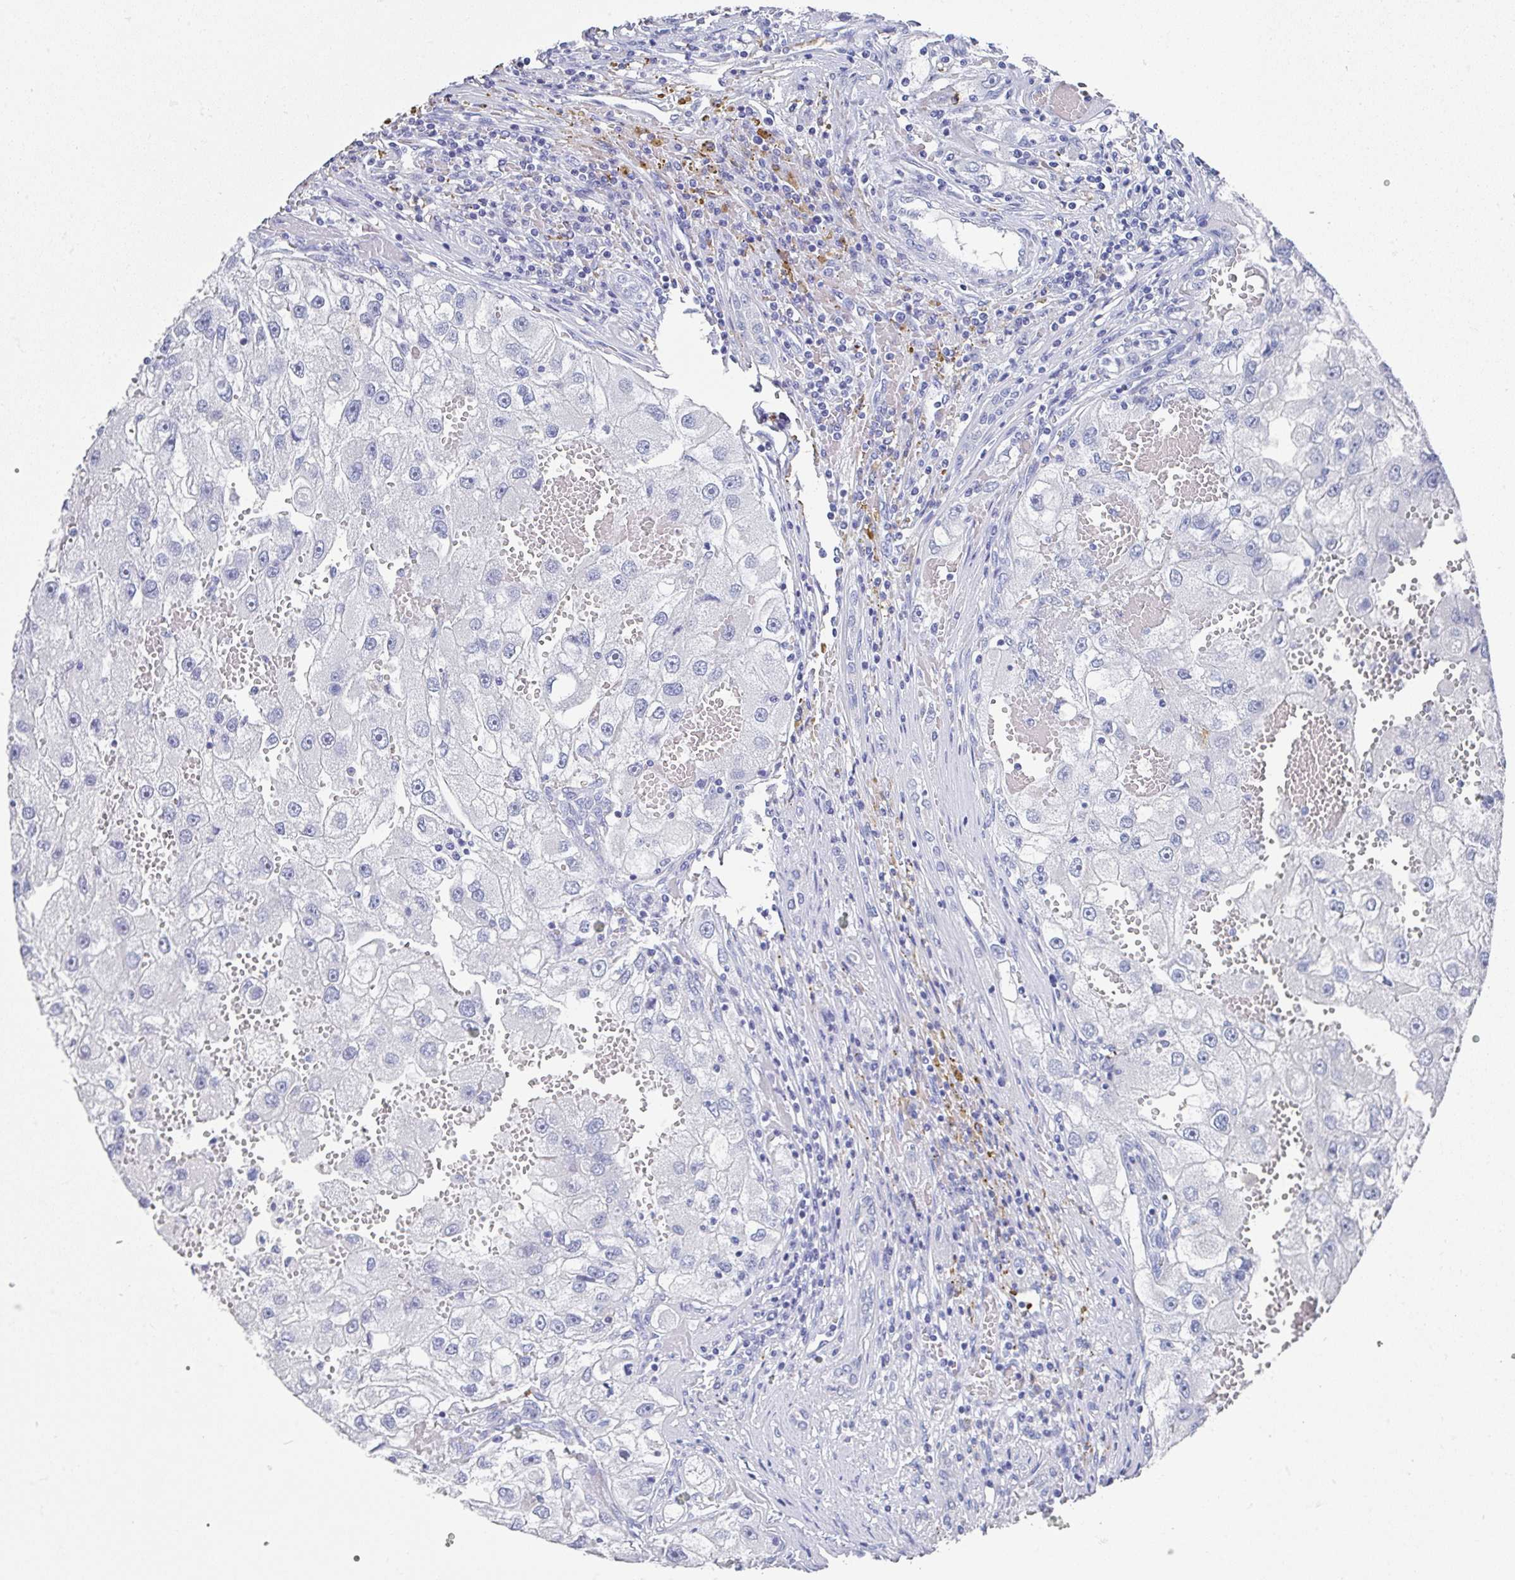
{"staining": {"intensity": "negative", "quantity": "none", "location": "none"}, "tissue": "renal cancer", "cell_type": "Tumor cells", "image_type": "cancer", "snomed": [{"axis": "morphology", "description": "Adenocarcinoma, NOS"}, {"axis": "topography", "description": "Kidney"}], "caption": "Human renal cancer (adenocarcinoma) stained for a protein using immunohistochemistry reveals no positivity in tumor cells.", "gene": "TNFRSF8", "patient": {"sex": "male", "age": 63}}